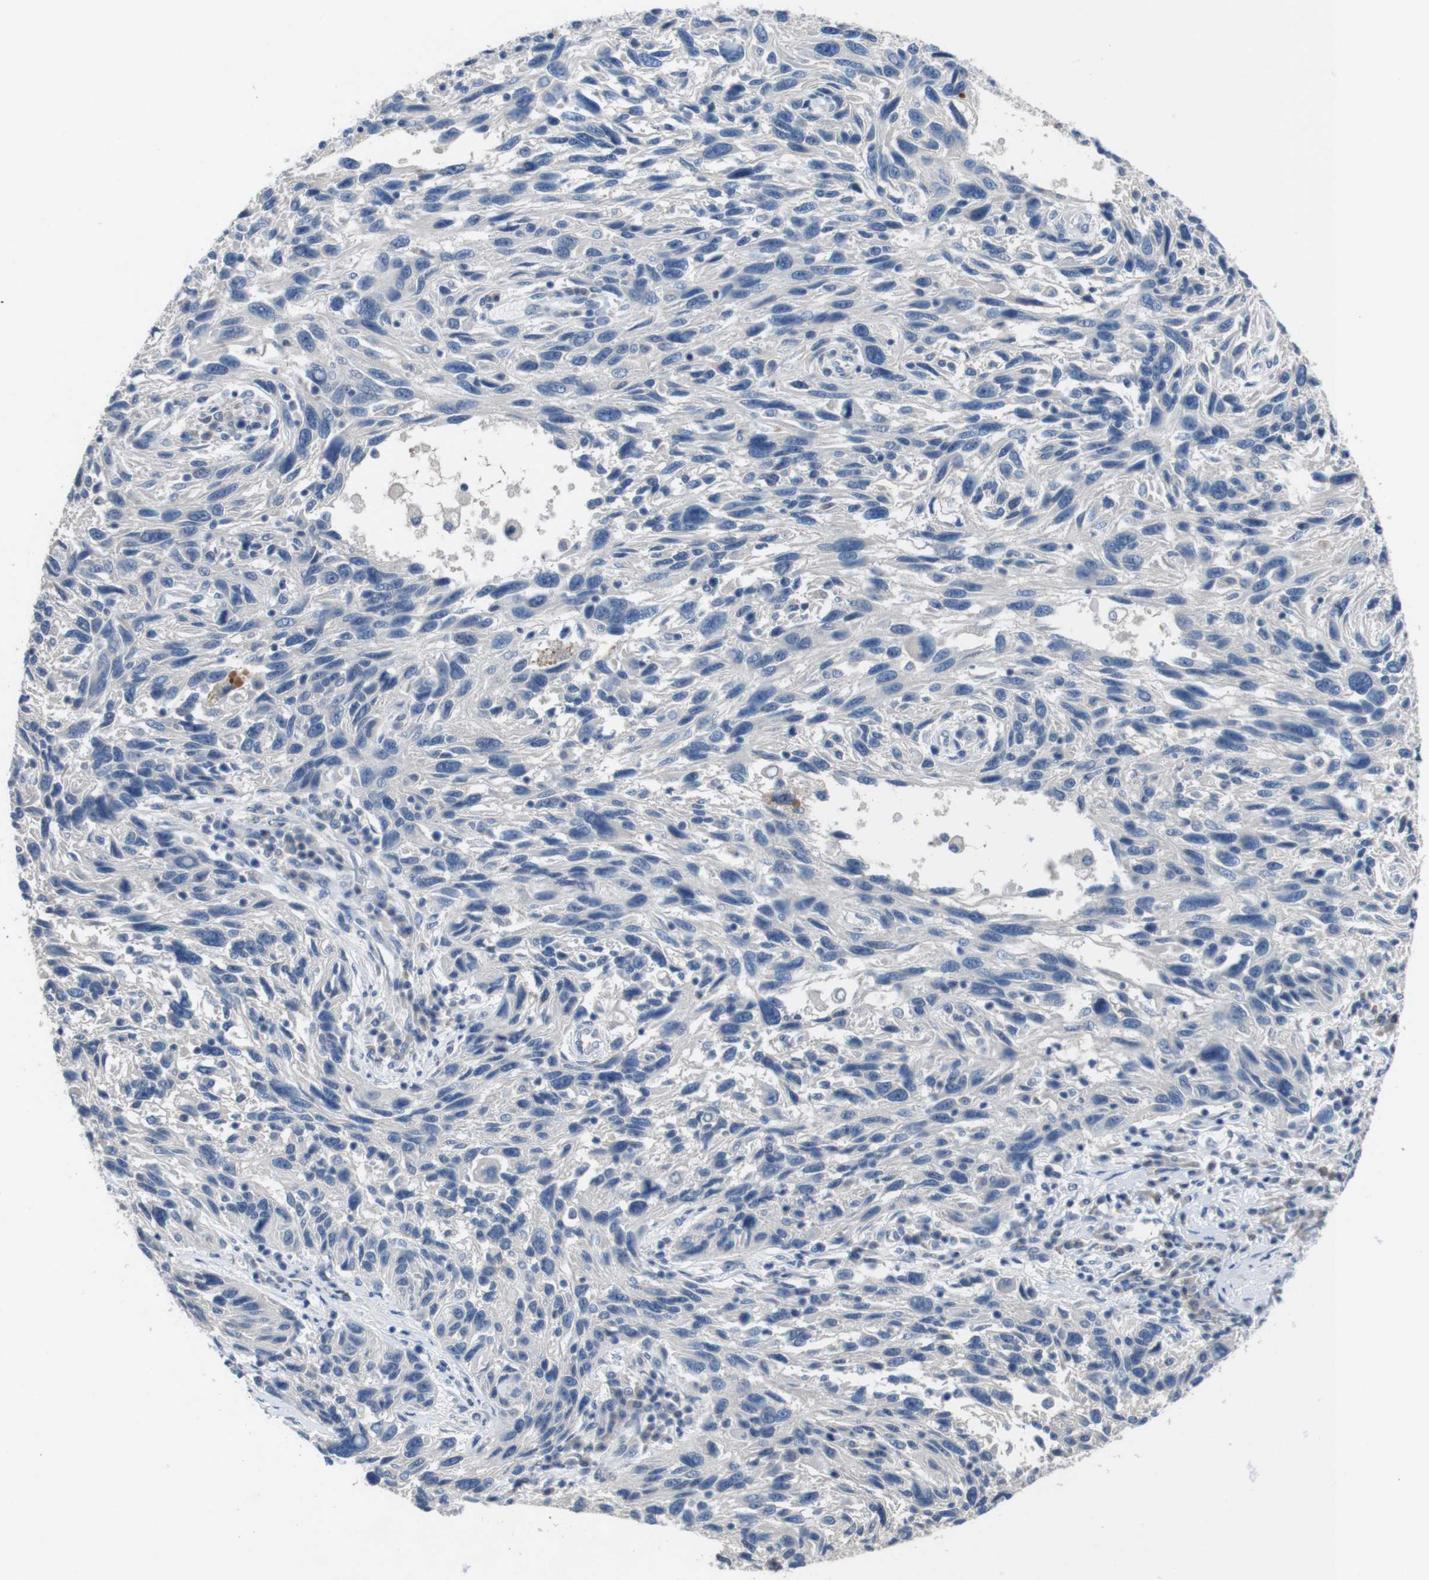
{"staining": {"intensity": "negative", "quantity": "none", "location": "none"}, "tissue": "melanoma", "cell_type": "Tumor cells", "image_type": "cancer", "snomed": [{"axis": "morphology", "description": "Malignant melanoma, NOS"}, {"axis": "topography", "description": "Skin"}], "caption": "High power microscopy micrograph of an immunohistochemistry (IHC) histopathology image of malignant melanoma, revealing no significant positivity in tumor cells.", "gene": "SLC2A8", "patient": {"sex": "male", "age": 53}}